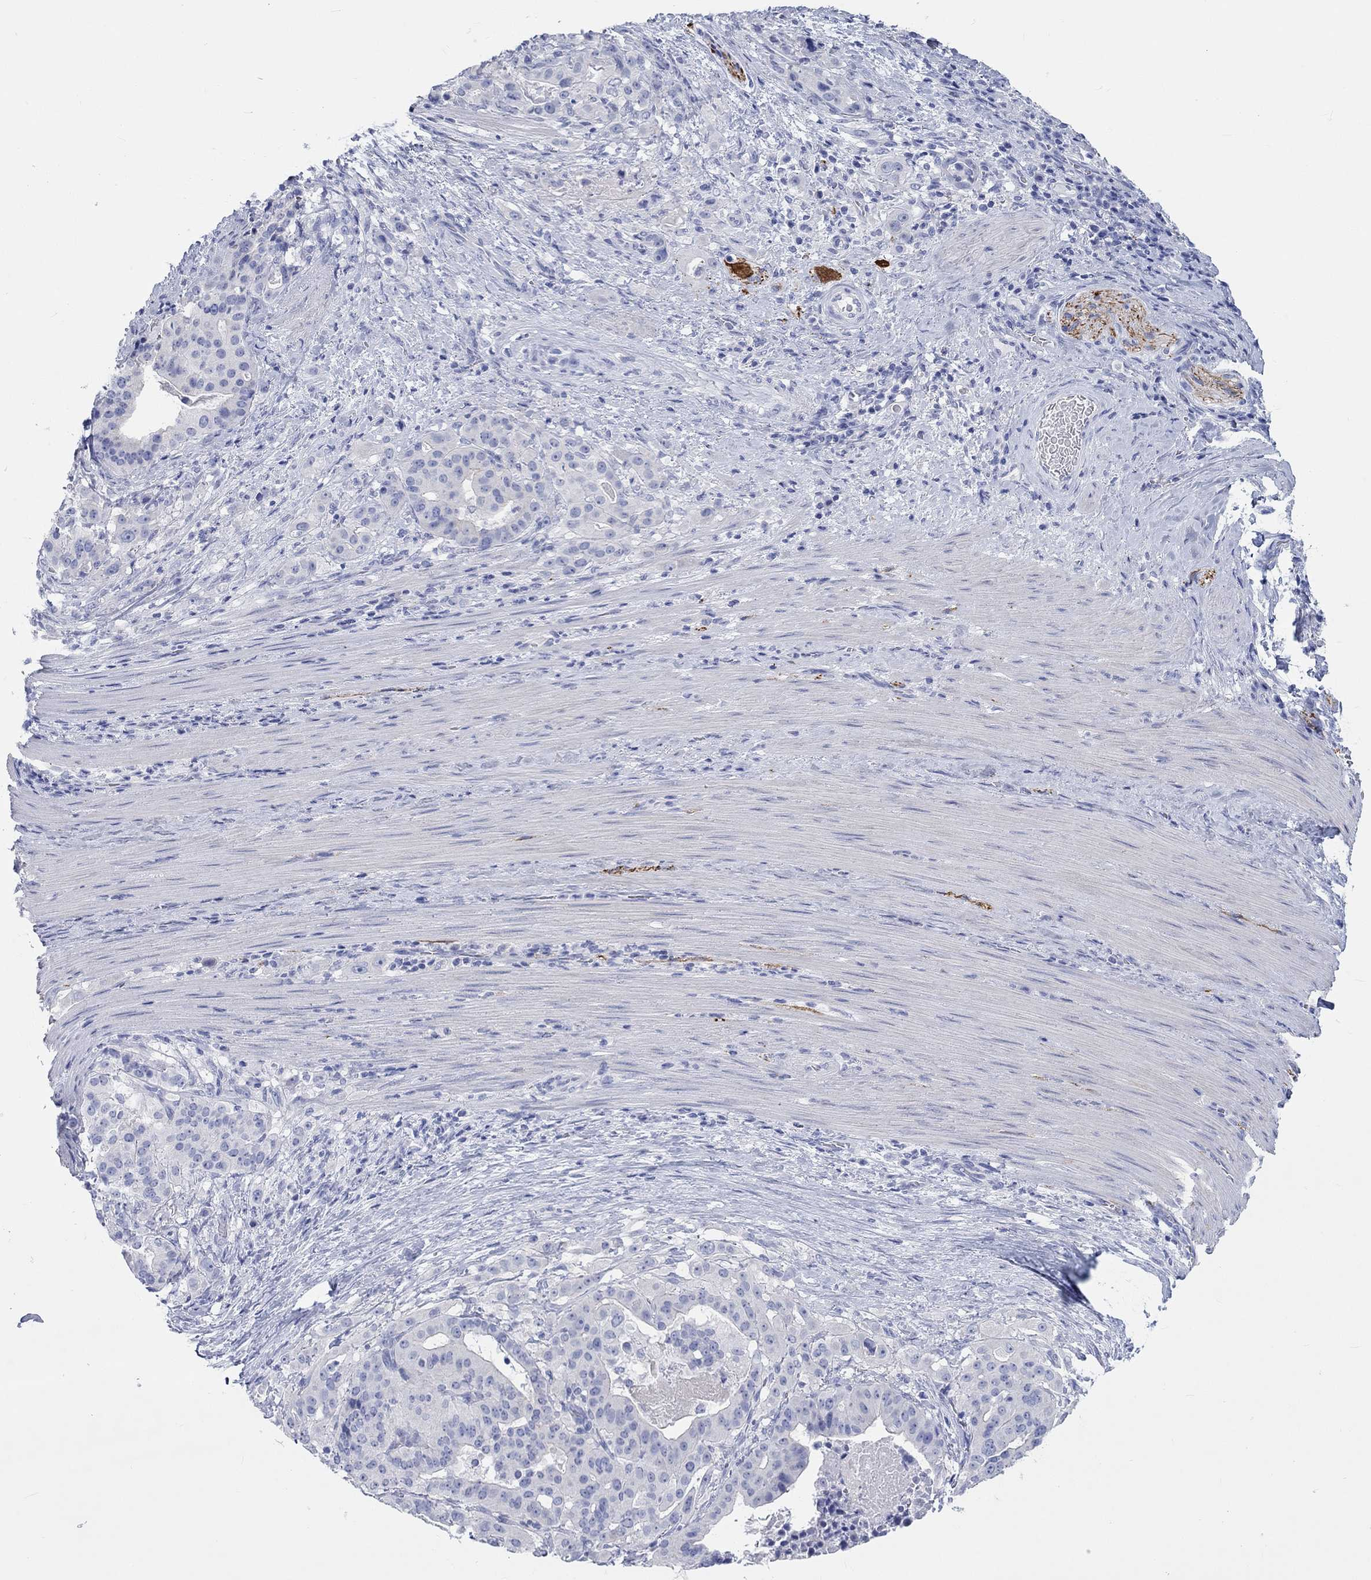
{"staining": {"intensity": "negative", "quantity": "none", "location": "none"}, "tissue": "stomach cancer", "cell_type": "Tumor cells", "image_type": "cancer", "snomed": [{"axis": "morphology", "description": "Adenocarcinoma, NOS"}, {"axis": "topography", "description": "Stomach"}], "caption": "DAB (3,3'-diaminobenzidine) immunohistochemical staining of adenocarcinoma (stomach) demonstrates no significant staining in tumor cells.", "gene": "SPATA9", "patient": {"sex": "male", "age": 48}}